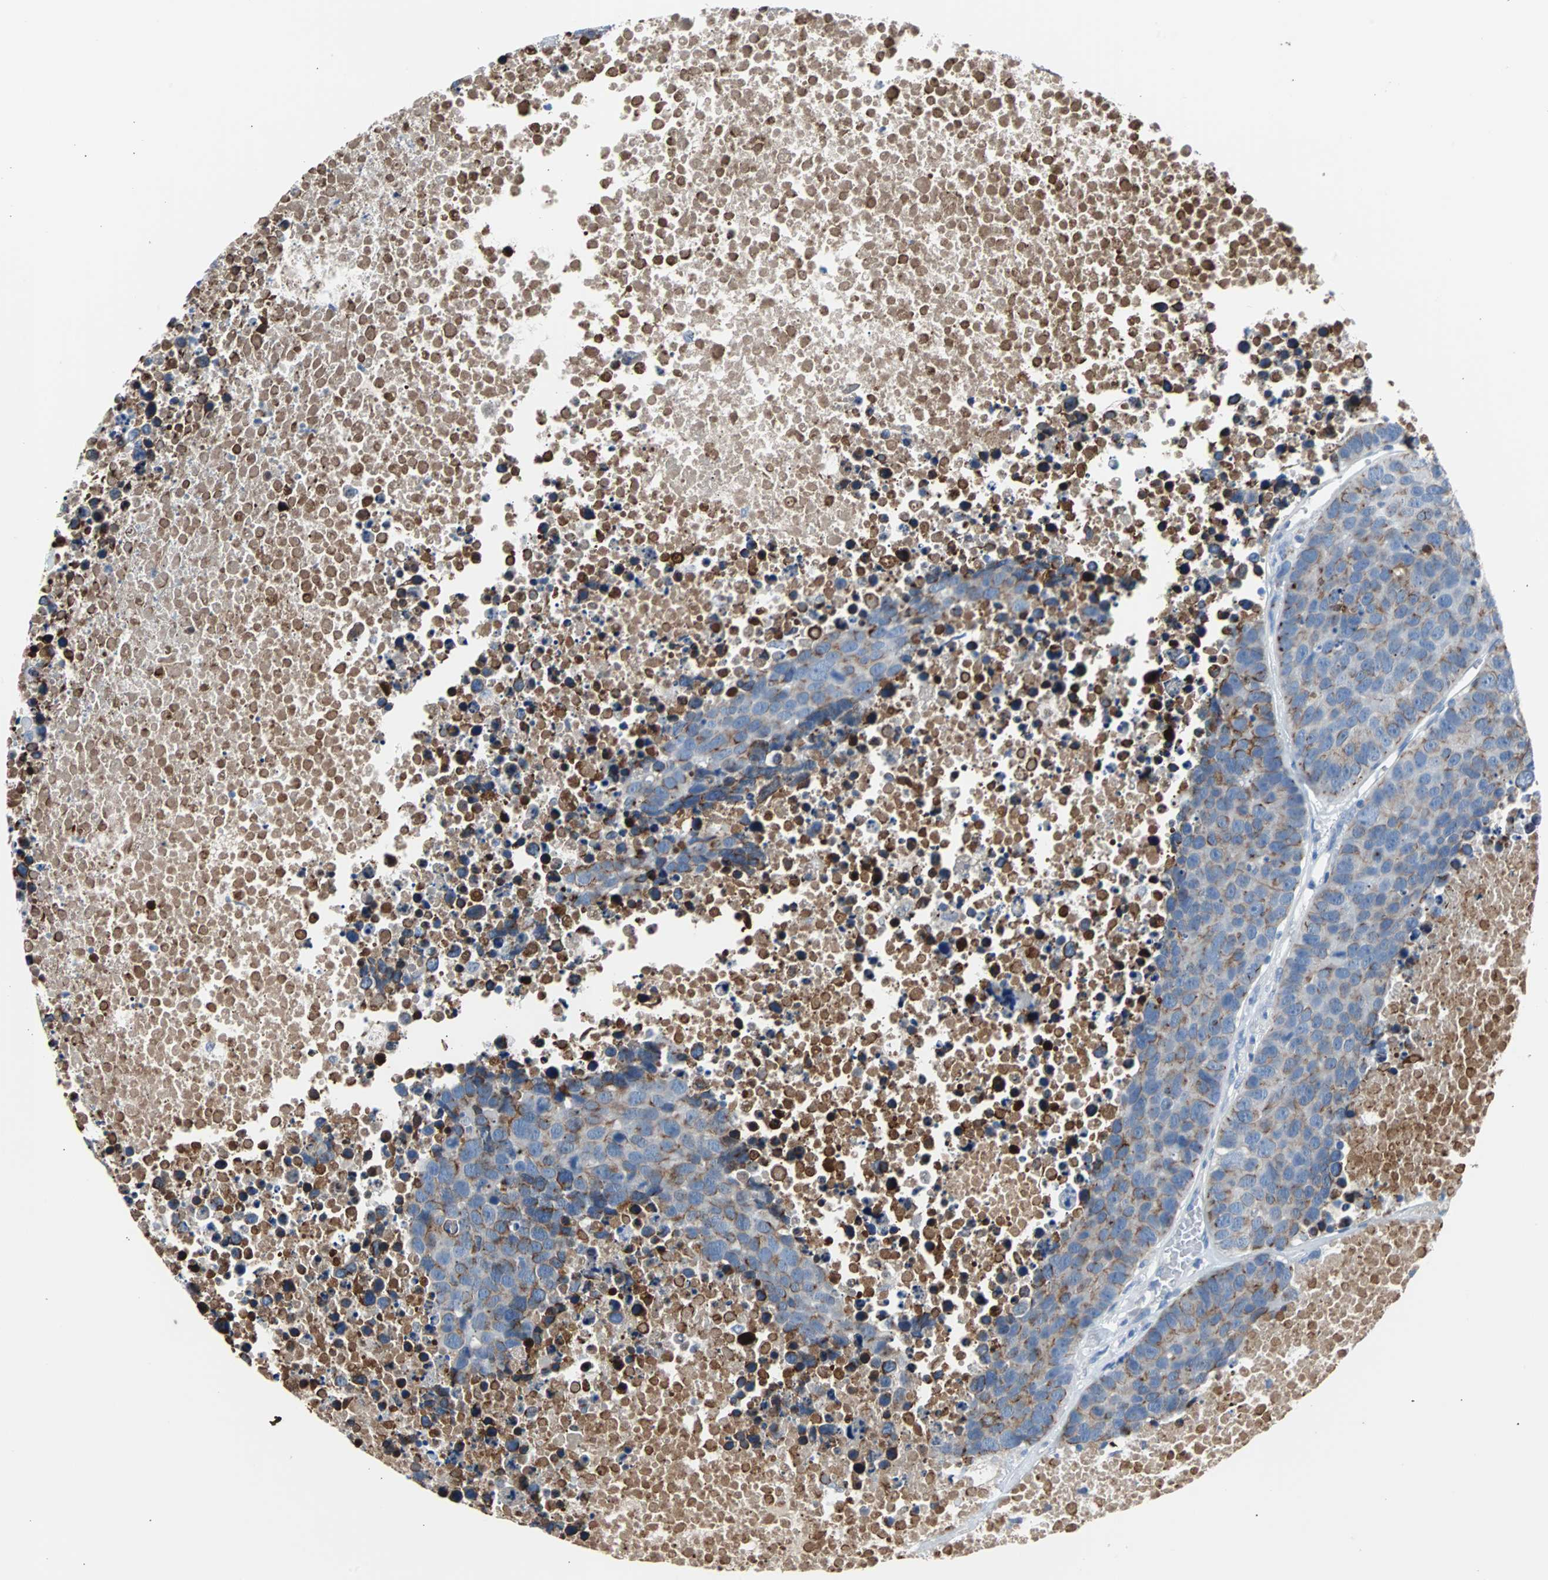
{"staining": {"intensity": "moderate", "quantity": ">75%", "location": "cytoplasmic/membranous"}, "tissue": "carcinoid", "cell_type": "Tumor cells", "image_type": "cancer", "snomed": [{"axis": "morphology", "description": "Carcinoid, malignant, NOS"}, {"axis": "topography", "description": "Lung"}], "caption": "The image reveals staining of carcinoid, revealing moderate cytoplasmic/membranous protein expression (brown color) within tumor cells.", "gene": "KRT7", "patient": {"sex": "male", "age": 60}}